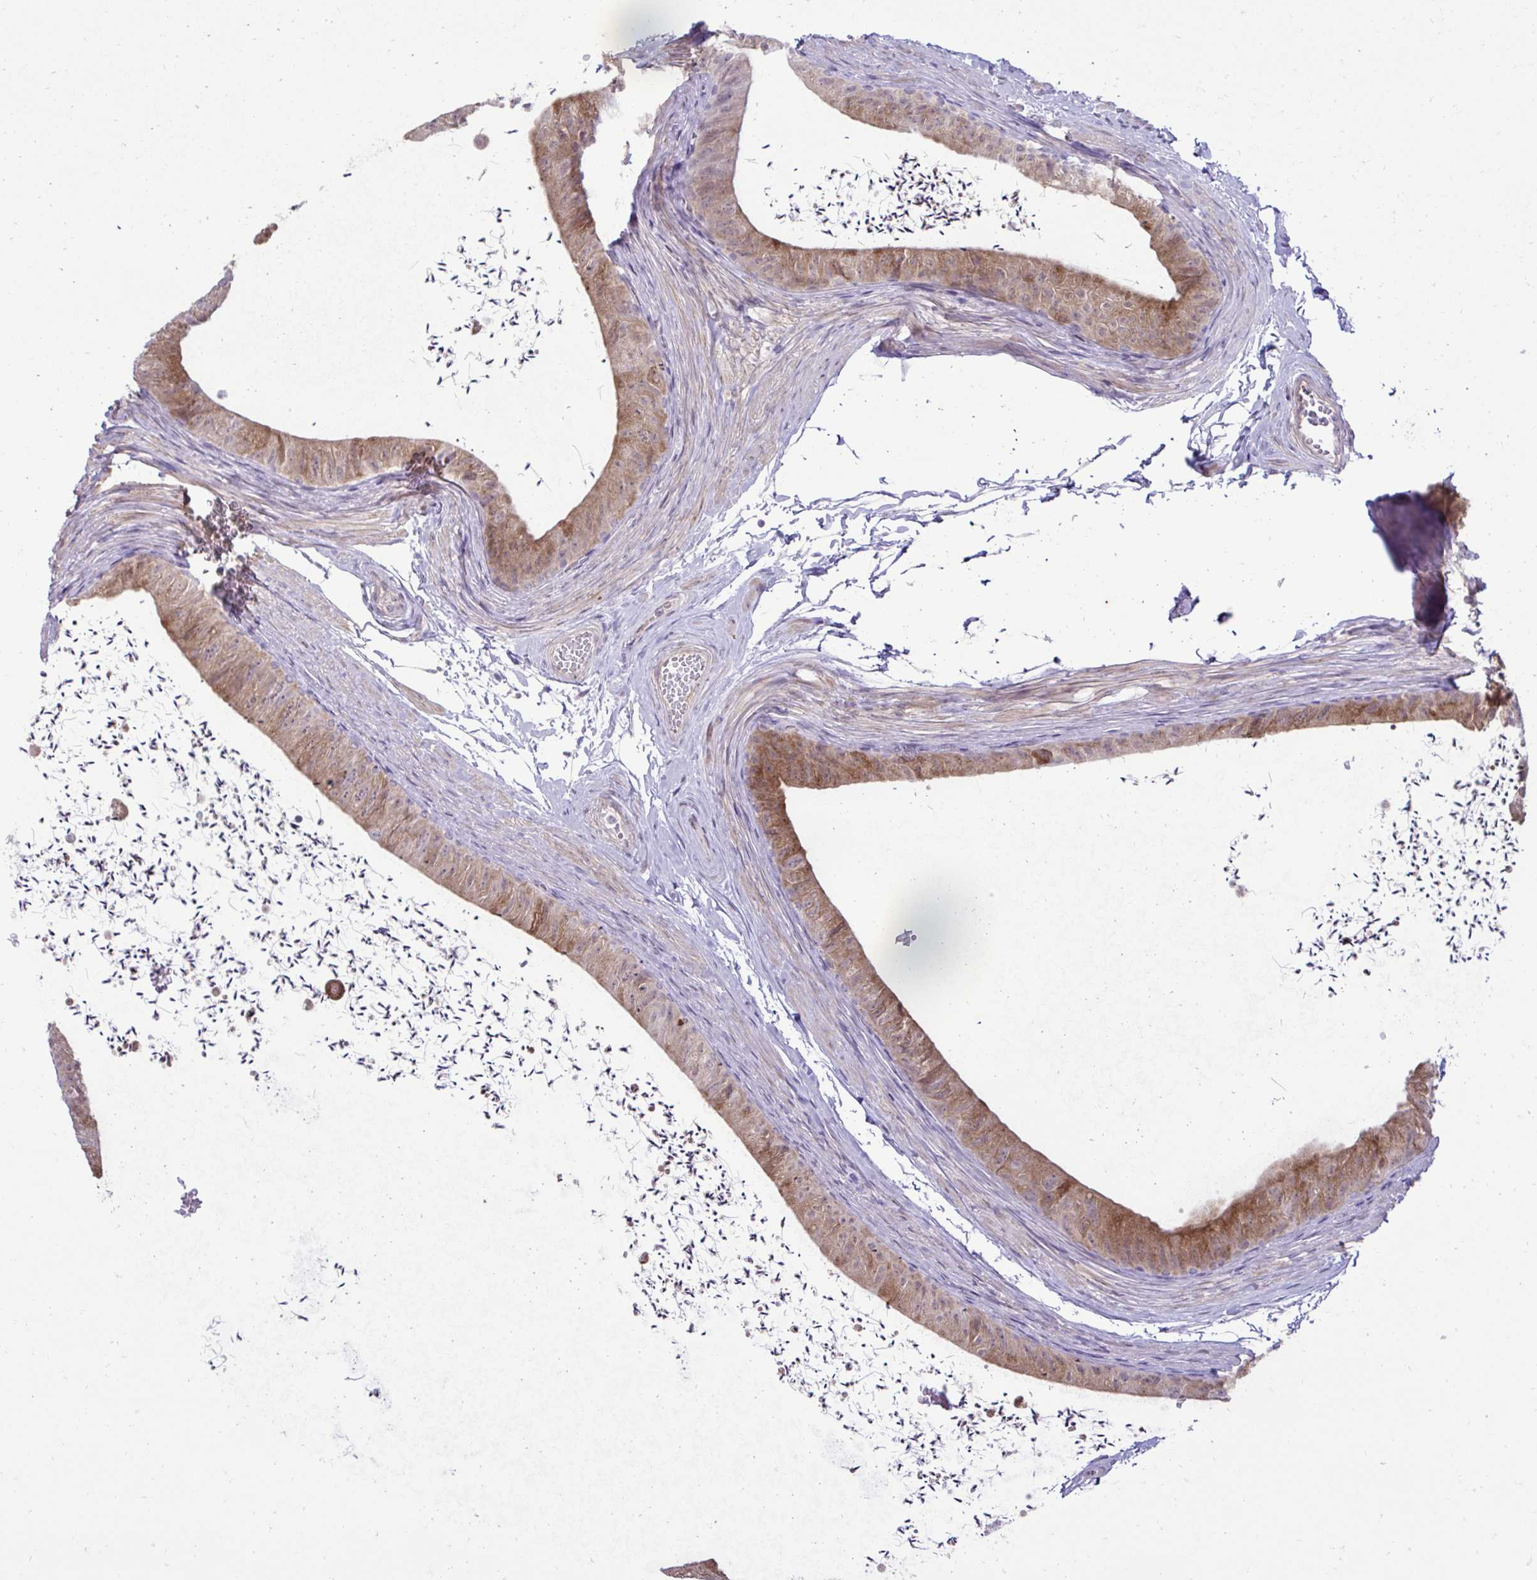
{"staining": {"intensity": "moderate", "quantity": ">75%", "location": "cytoplasmic/membranous"}, "tissue": "epididymis", "cell_type": "Glandular cells", "image_type": "normal", "snomed": [{"axis": "morphology", "description": "Normal tissue, NOS"}, {"axis": "topography", "description": "Epididymis, spermatic cord, NOS"}, {"axis": "topography", "description": "Epididymis"}, {"axis": "topography", "description": "Peripheral nerve tissue"}], "caption": "Epididymis stained with DAB immunohistochemistry shows medium levels of moderate cytoplasmic/membranous positivity in about >75% of glandular cells.", "gene": "SLC30A3", "patient": {"sex": "male", "age": 29}}